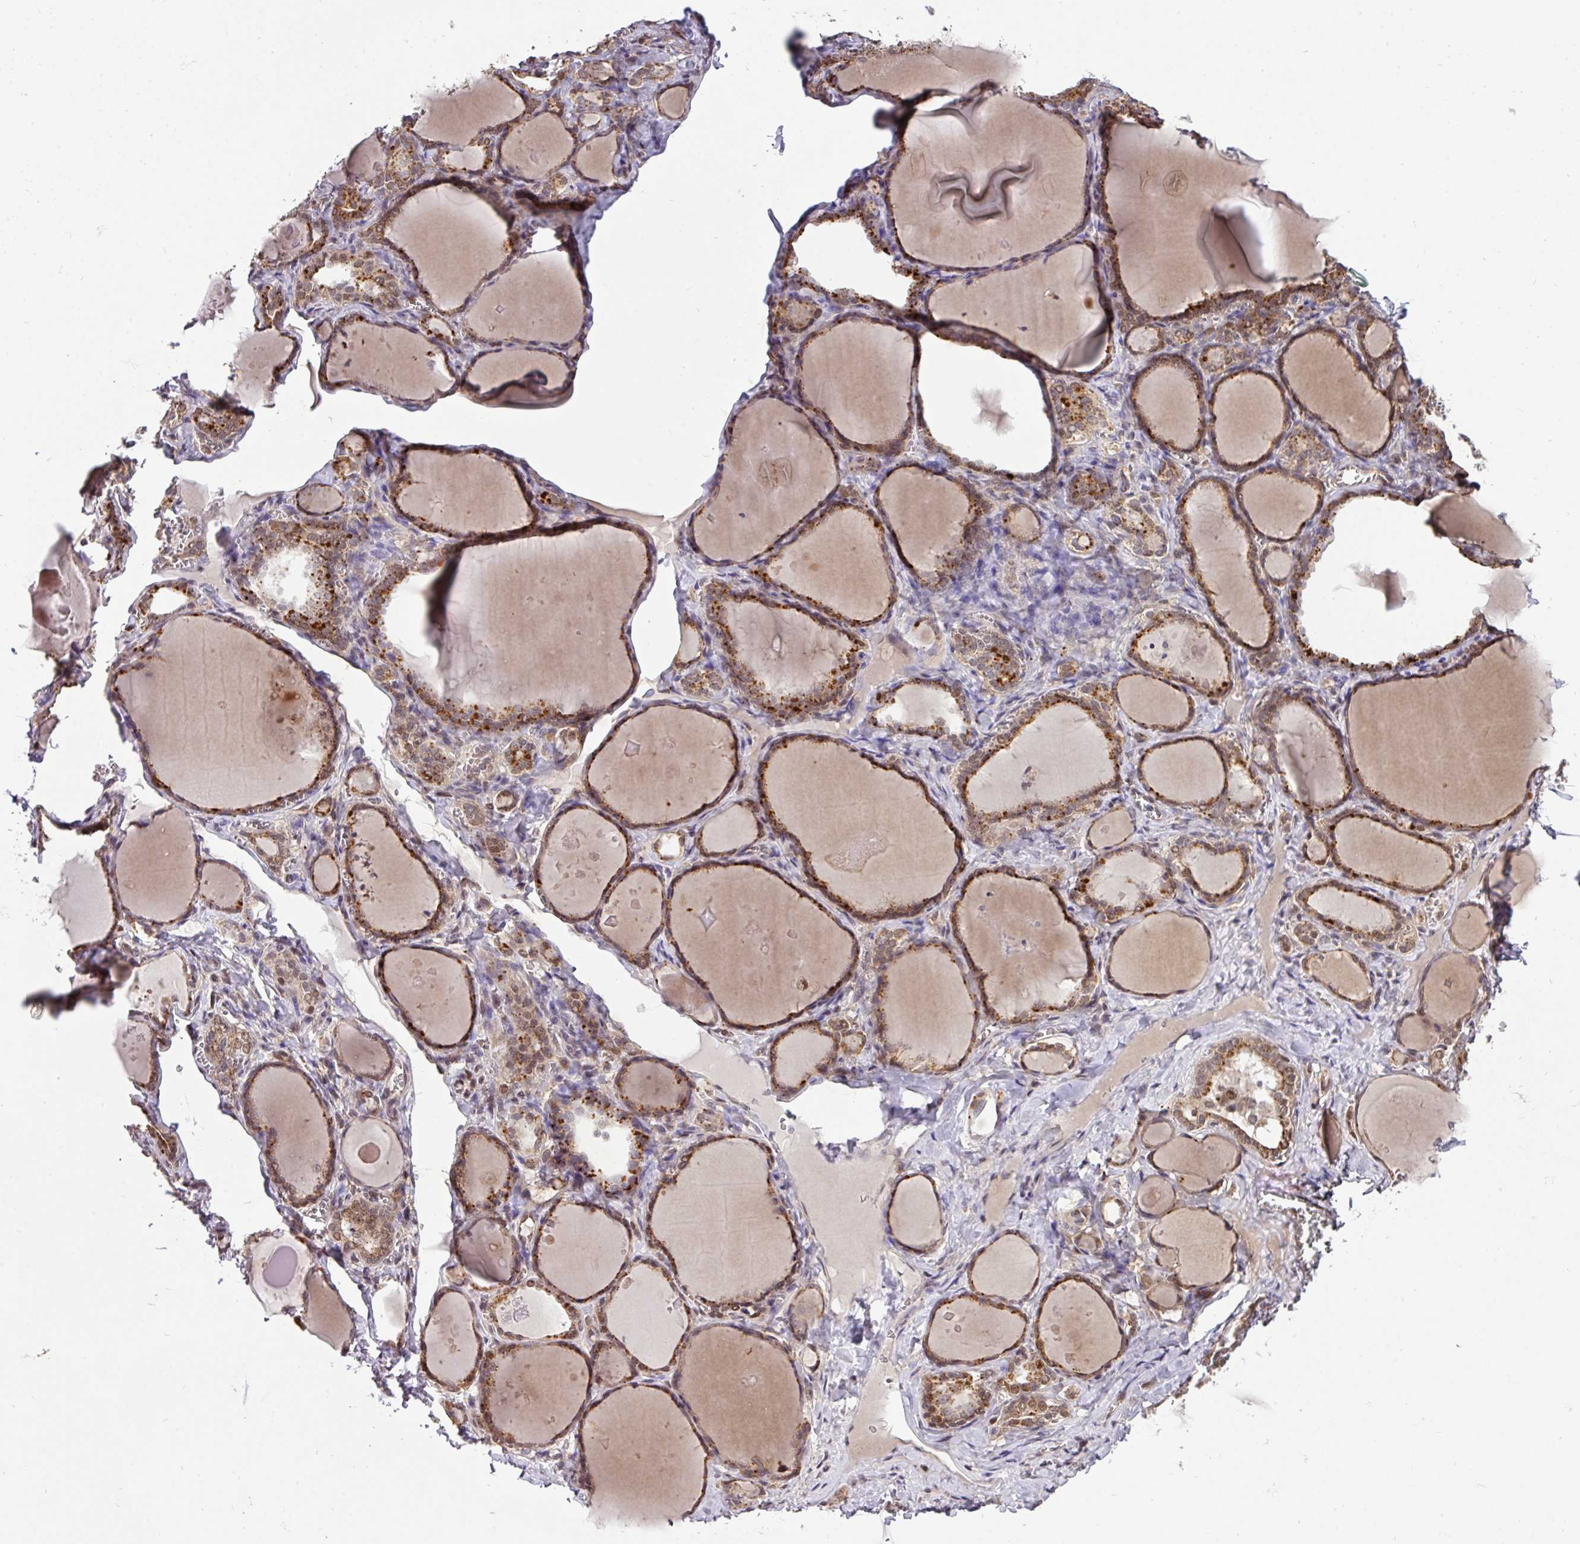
{"staining": {"intensity": "strong", "quantity": ">75%", "location": "cytoplasmic/membranous,nuclear"}, "tissue": "thyroid gland", "cell_type": "Glandular cells", "image_type": "normal", "snomed": [{"axis": "morphology", "description": "Normal tissue, NOS"}, {"axis": "topography", "description": "Thyroid gland"}], "caption": "Immunohistochemistry (IHC) image of benign human thyroid gland stained for a protein (brown), which demonstrates high levels of strong cytoplasmic/membranous,nuclear positivity in approximately >75% of glandular cells.", "gene": "PLK1", "patient": {"sex": "female", "age": 42}}